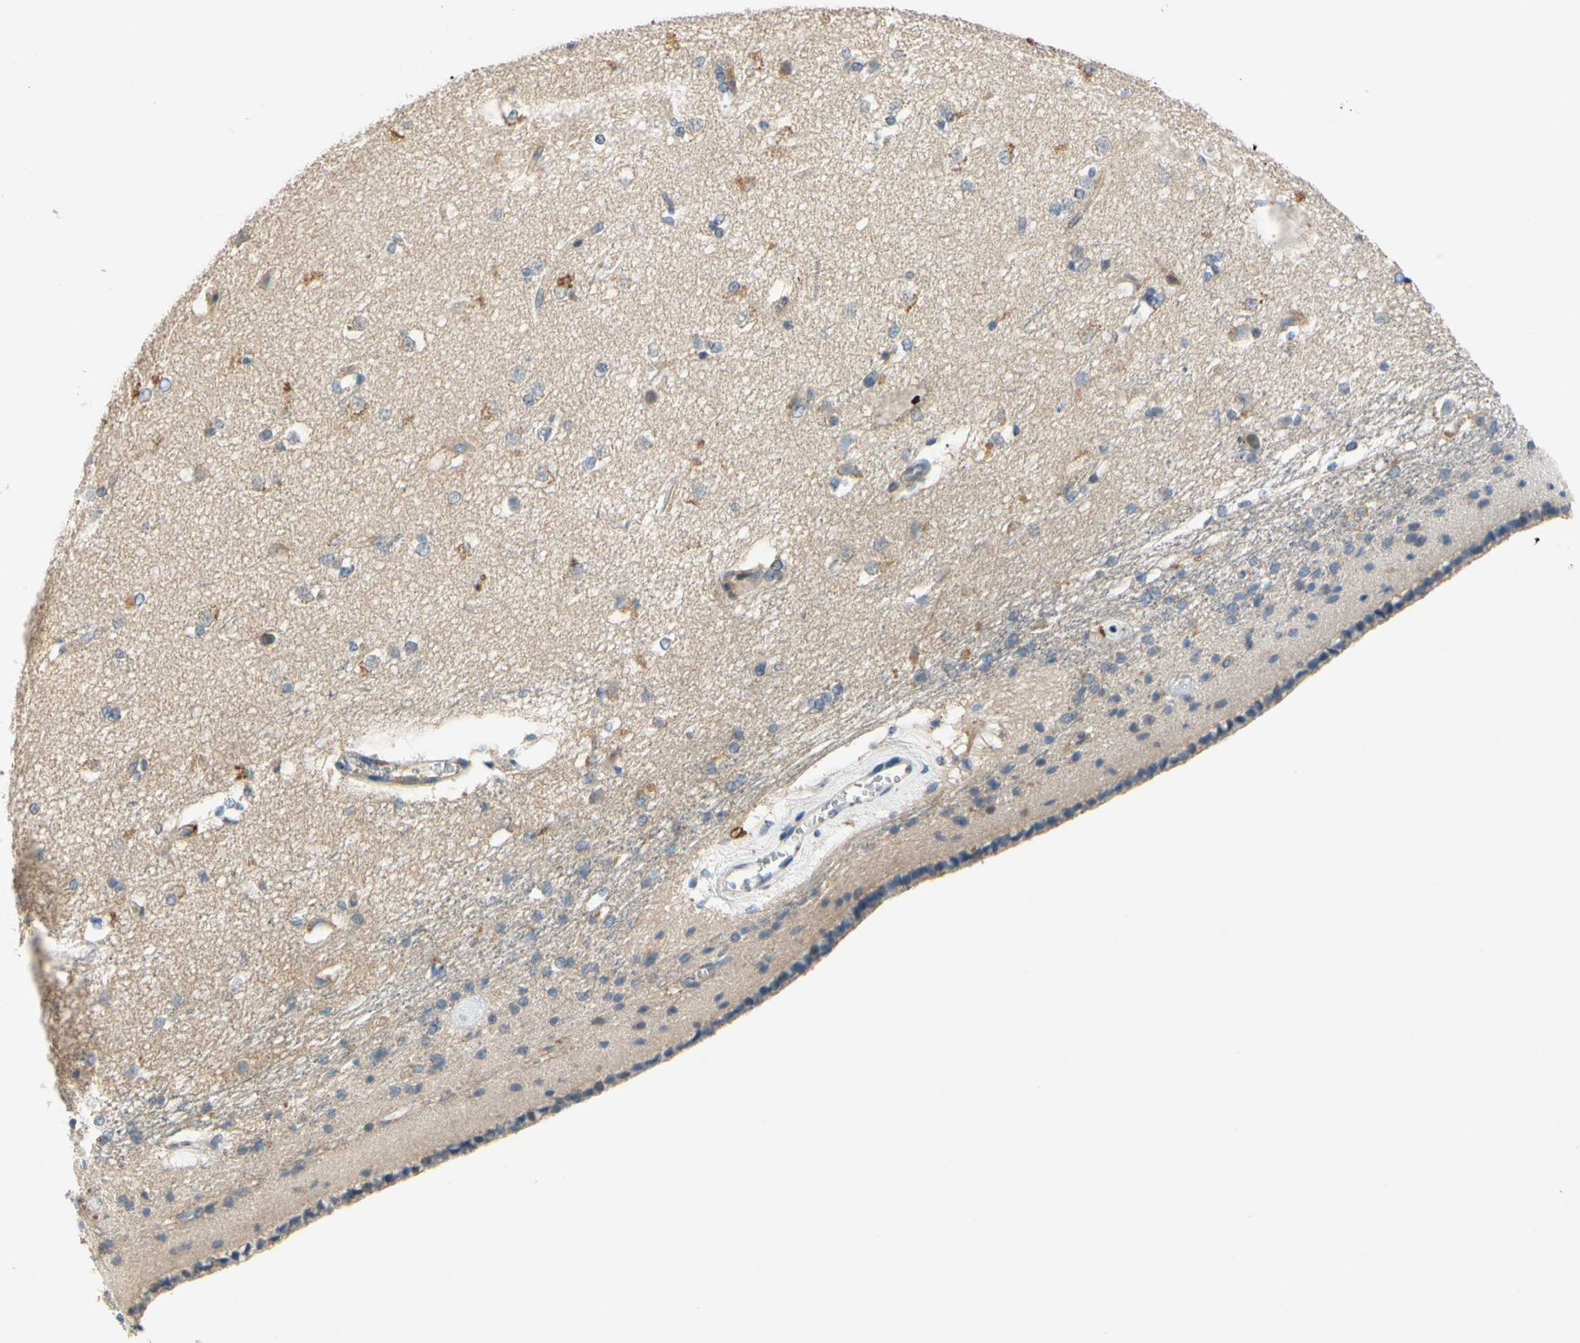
{"staining": {"intensity": "negative", "quantity": "none", "location": "none"}, "tissue": "caudate", "cell_type": "Glial cells", "image_type": "normal", "snomed": [{"axis": "morphology", "description": "Normal tissue, NOS"}, {"axis": "topography", "description": "Lateral ventricle wall"}], "caption": "Immunohistochemical staining of normal caudate shows no significant staining in glial cells.", "gene": "SIGLEC5", "patient": {"sex": "female", "age": 19}}